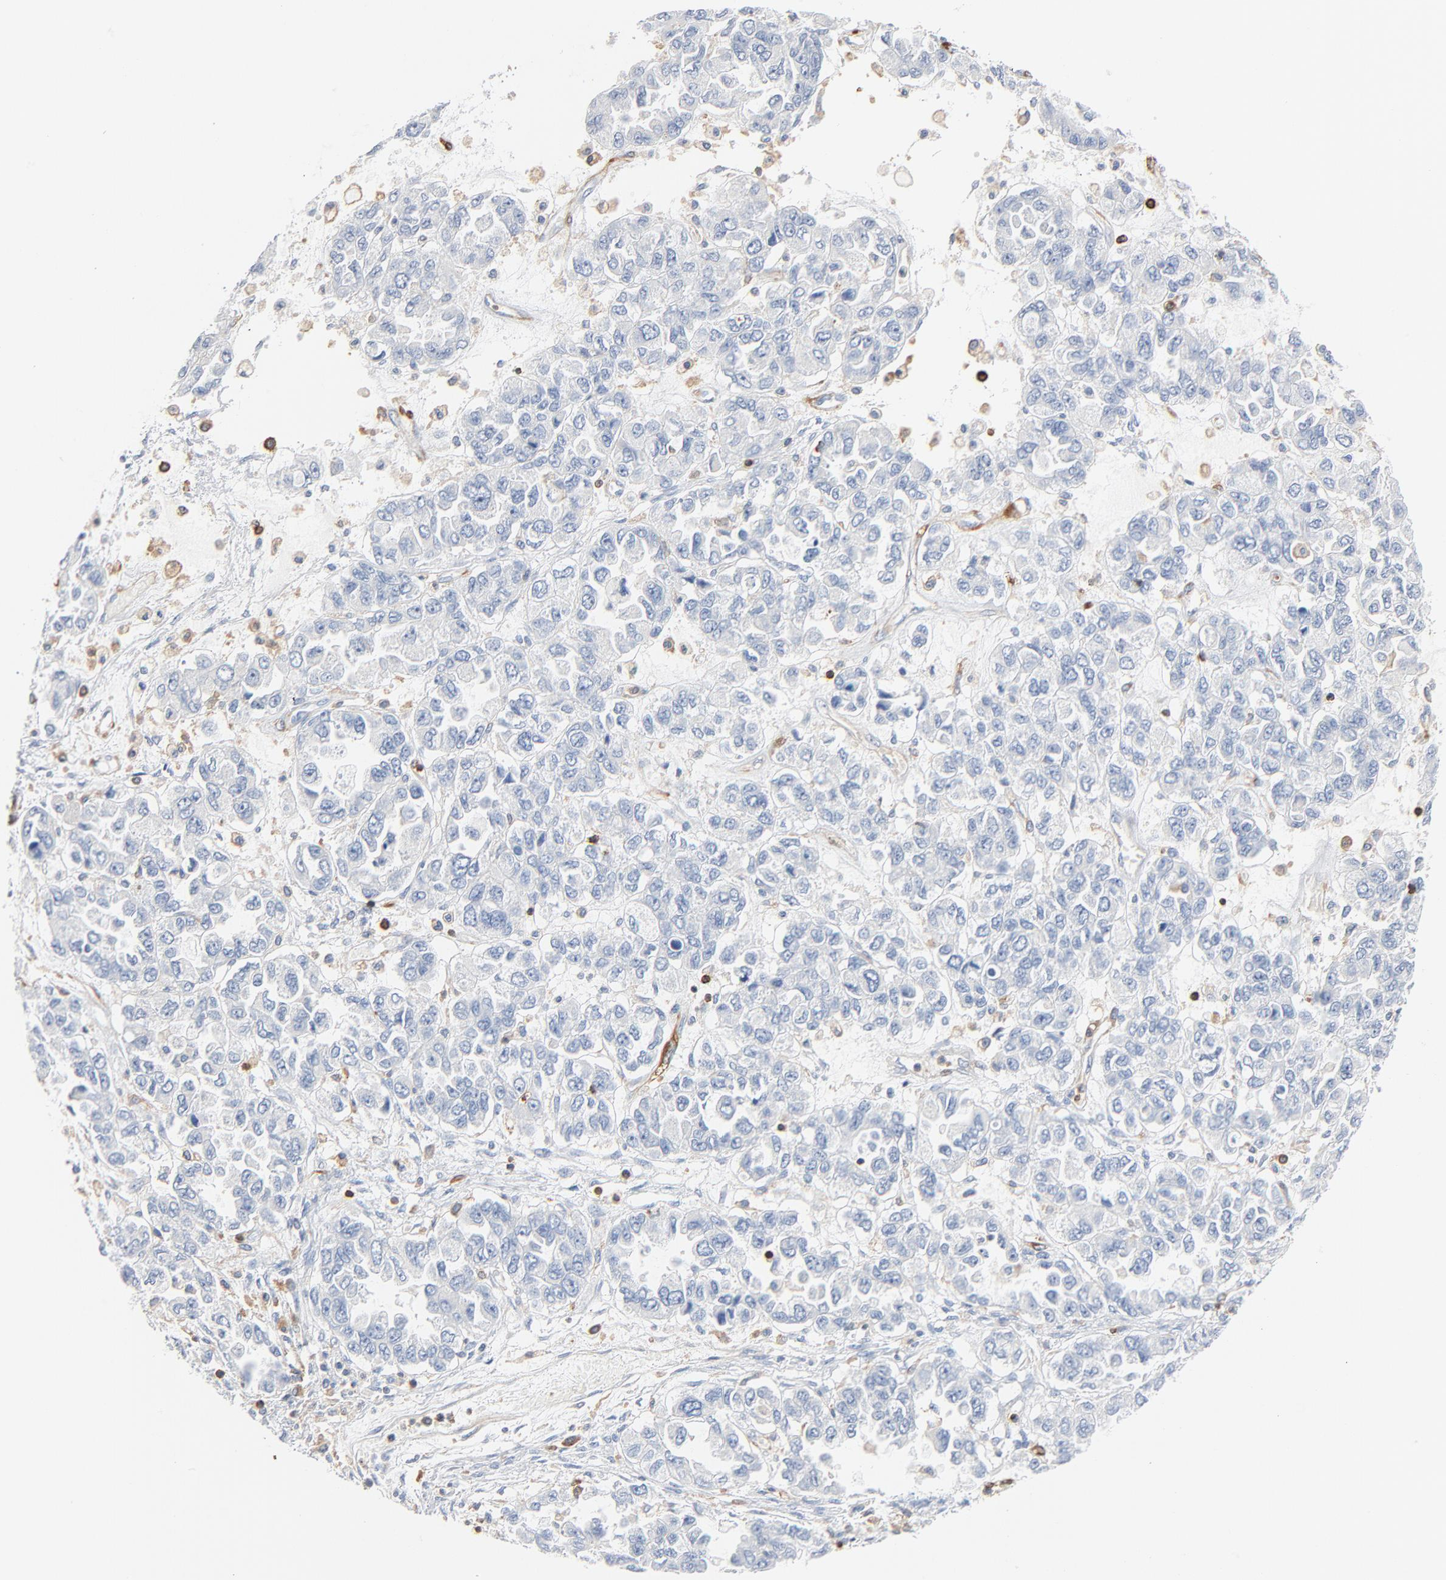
{"staining": {"intensity": "negative", "quantity": "none", "location": "none"}, "tissue": "ovarian cancer", "cell_type": "Tumor cells", "image_type": "cancer", "snomed": [{"axis": "morphology", "description": "Cystadenocarcinoma, serous, NOS"}, {"axis": "topography", "description": "Ovary"}], "caption": "Photomicrograph shows no protein expression in tumor cells of ovarian cancer tissue. (DAB immunohistochemistry, high magnification).", "gene": "SH3KBP1", "patient": {"sex": "female", "age": 84}}